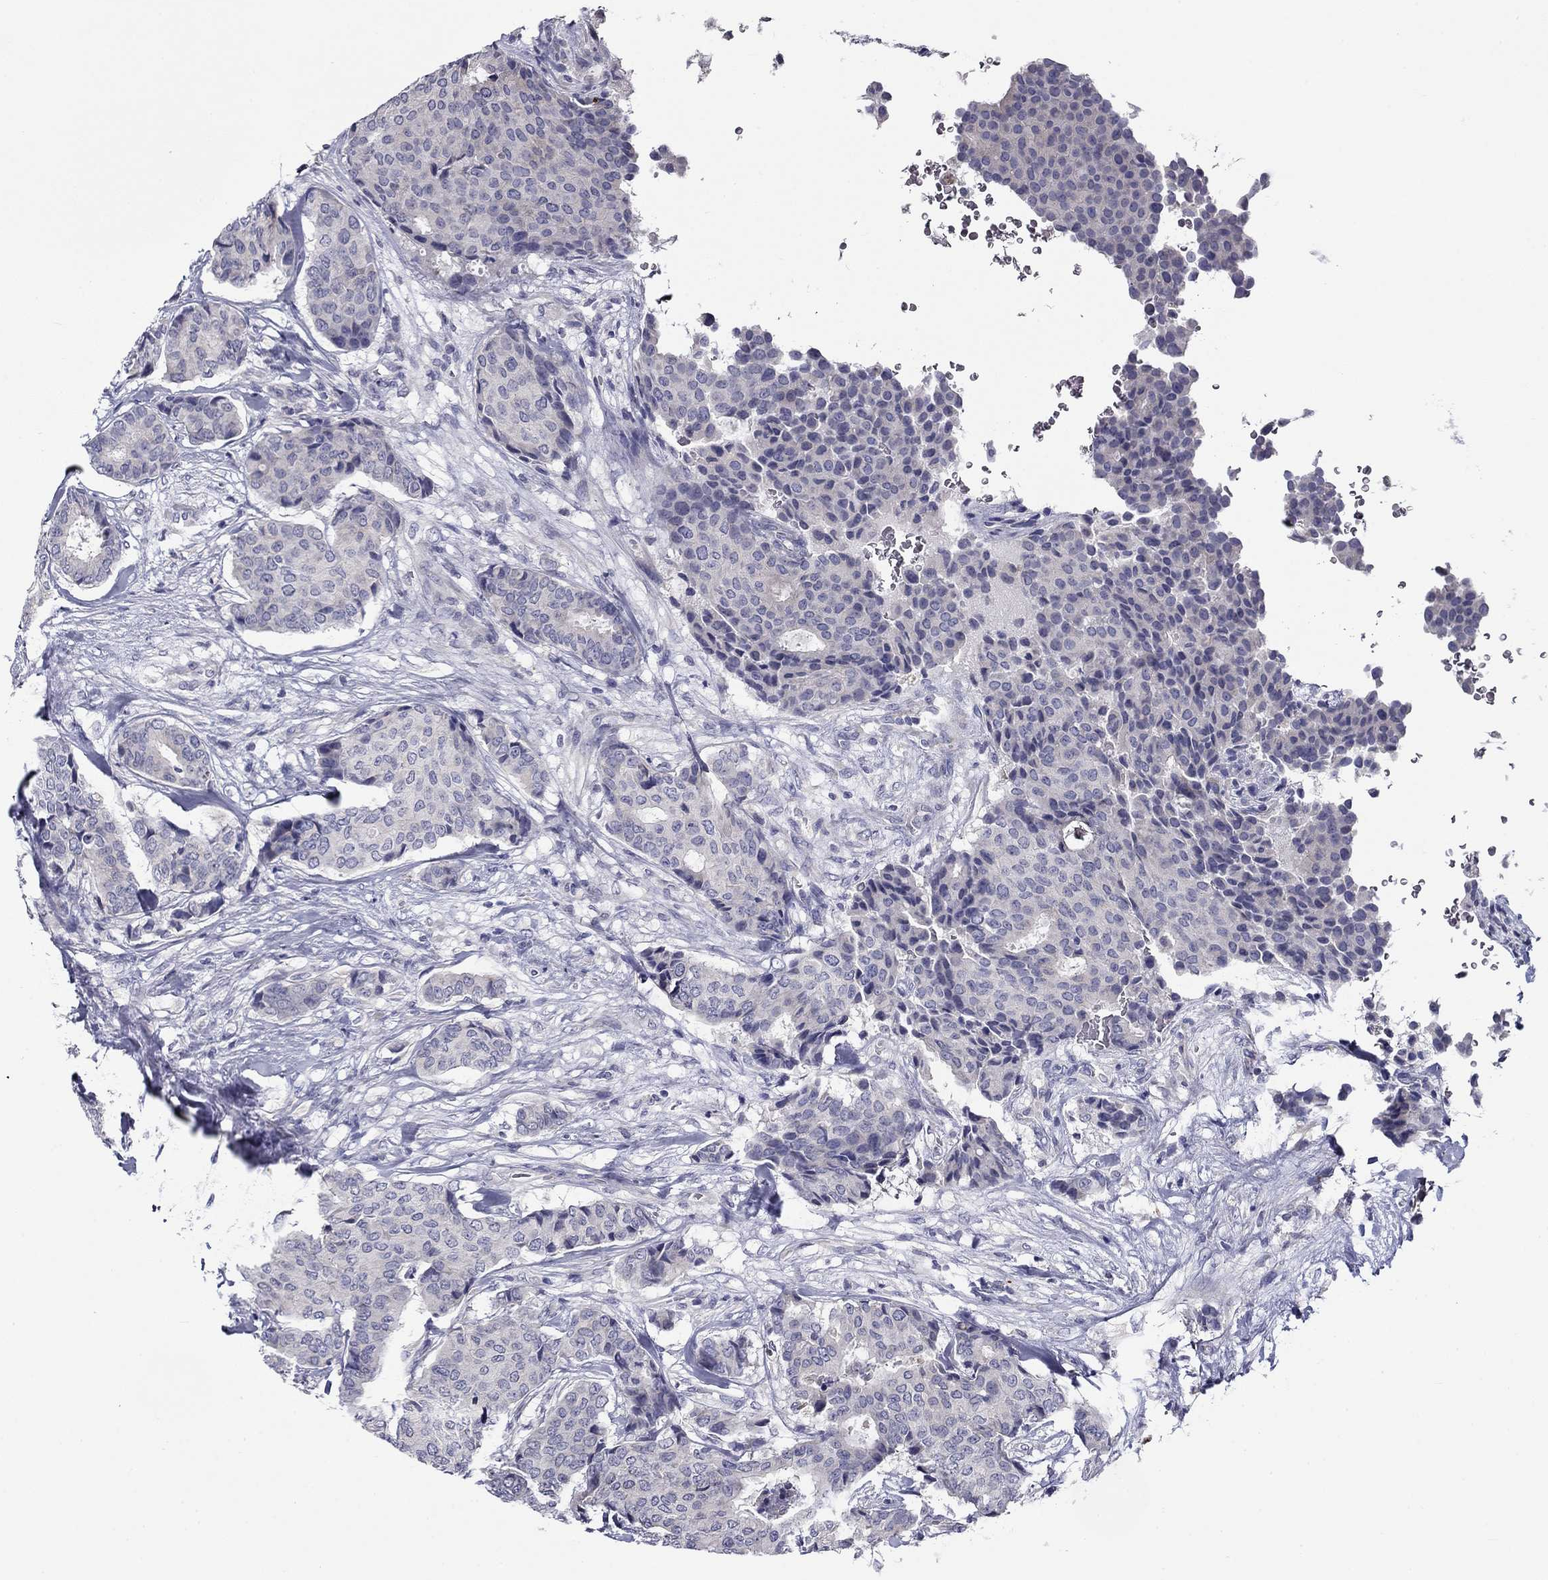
{"staining": {"intensity": "negative", "quantity": "none", "location": "none"}, "tissue": "breast cancer", "cell_type": "Tumor cells", "image_type": "cancer", "snomed": [{"axis": "morphology", "description": "Duct carcinoma"}, {"axis": "topography", "description": "Breast"}], "caption": "Tumor cells show no significant protein staining in breast infiltrating ductal carcinoma.", "gene": "SPATA7", "patient": {"sex": "female", "age": 75}}